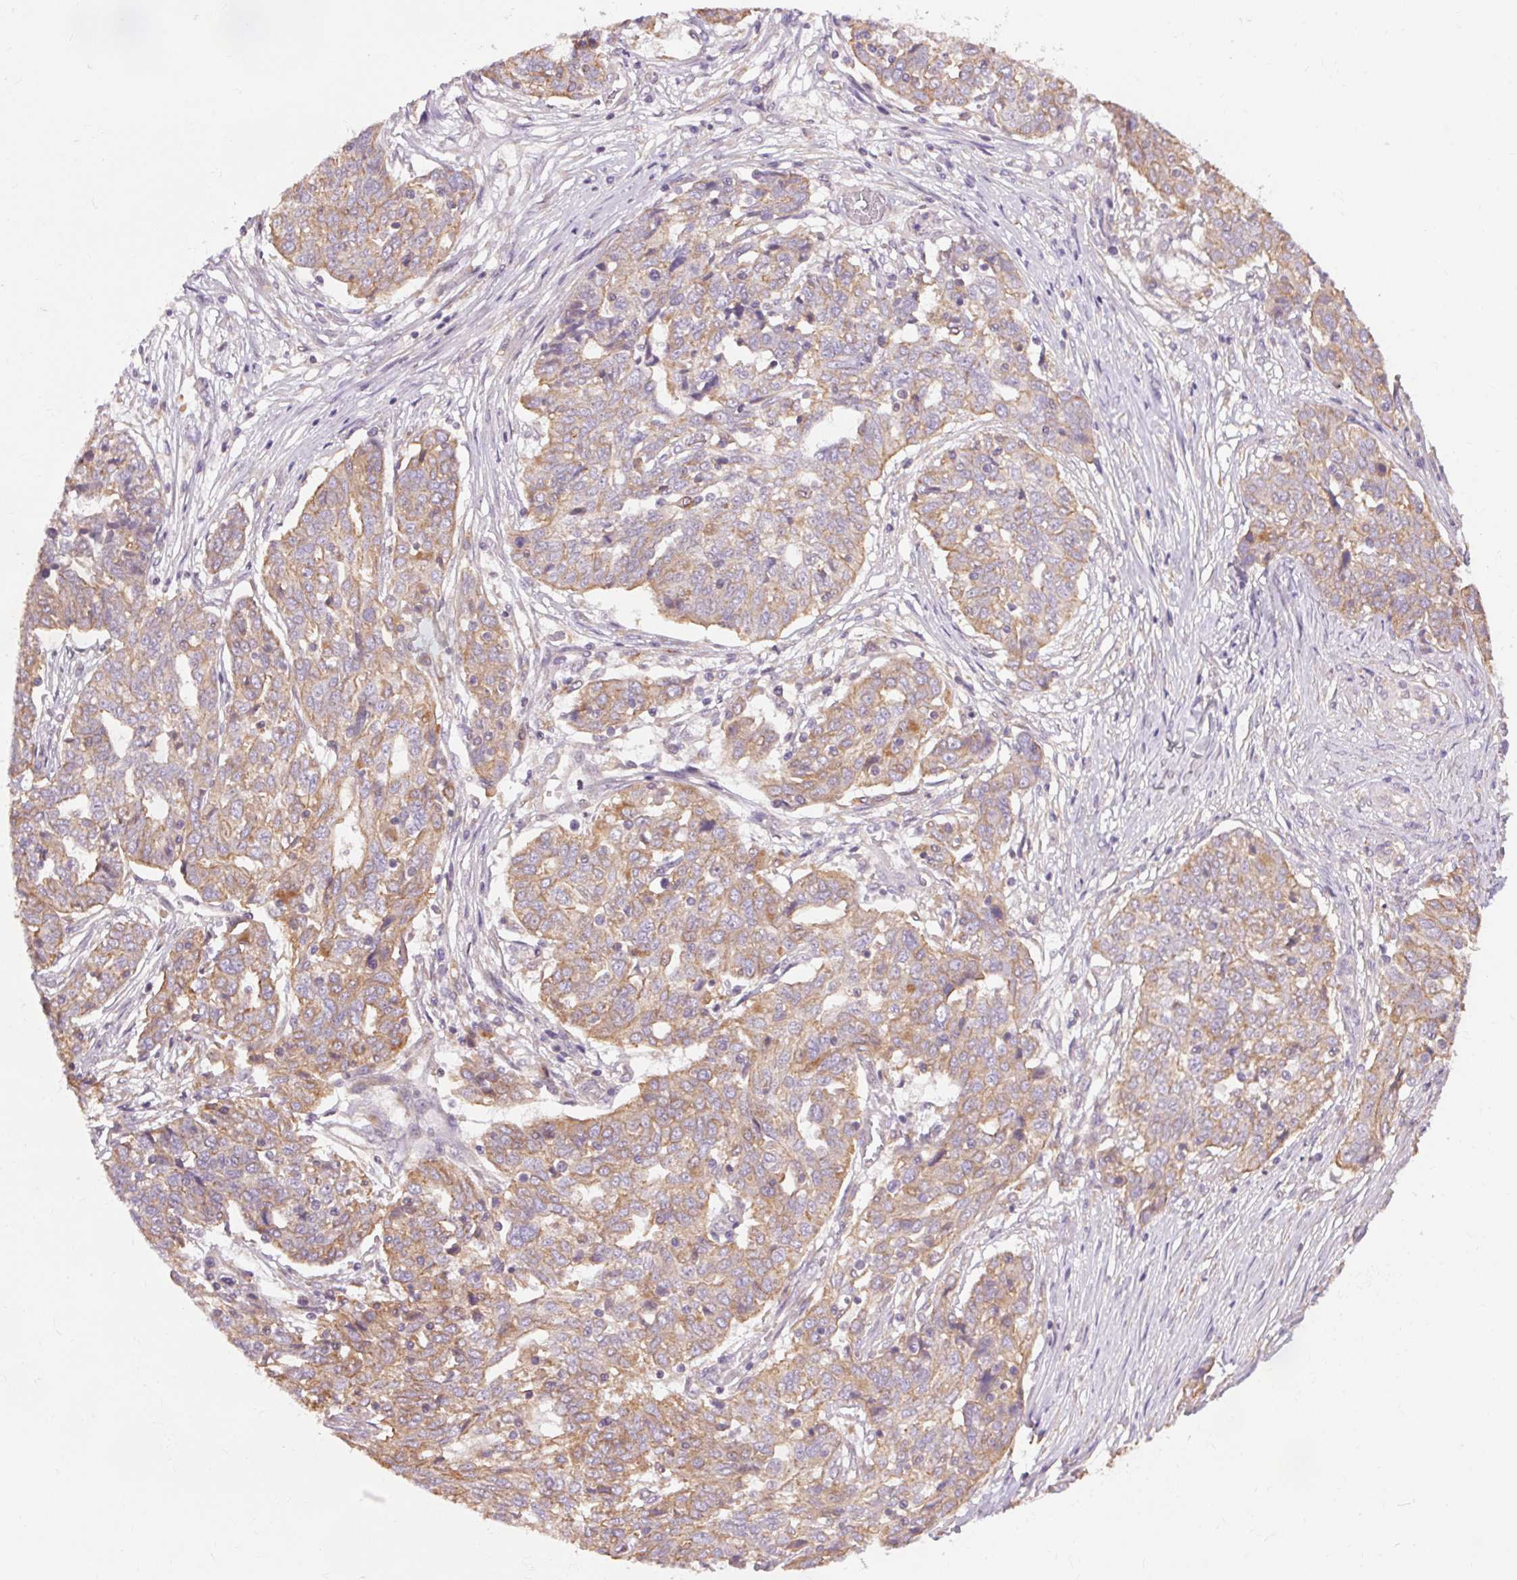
{"staining": {"intensity": "moderate", "quantity": "25%-75%", "location": "cytoplasmic/membranous"}, "tissue": "ovarian cancer", "cell_type": "Tumor cells", "image_type": "cancer", "snomed": [{"axis": "morphology", "description": "Cystadenocarcinoma, serous, NOS"}, {"axis": "topography", "description": "Ovary"}], "caption": "A medium amount of moderate cytoplasmic/membranous positivity is seen in about 25%-75% of tumor cells in serous cystadenocarcinoma (ovarian) tissue.", "gene": "TM6SF1", "patient": {"sex": "female", "age": 67}}